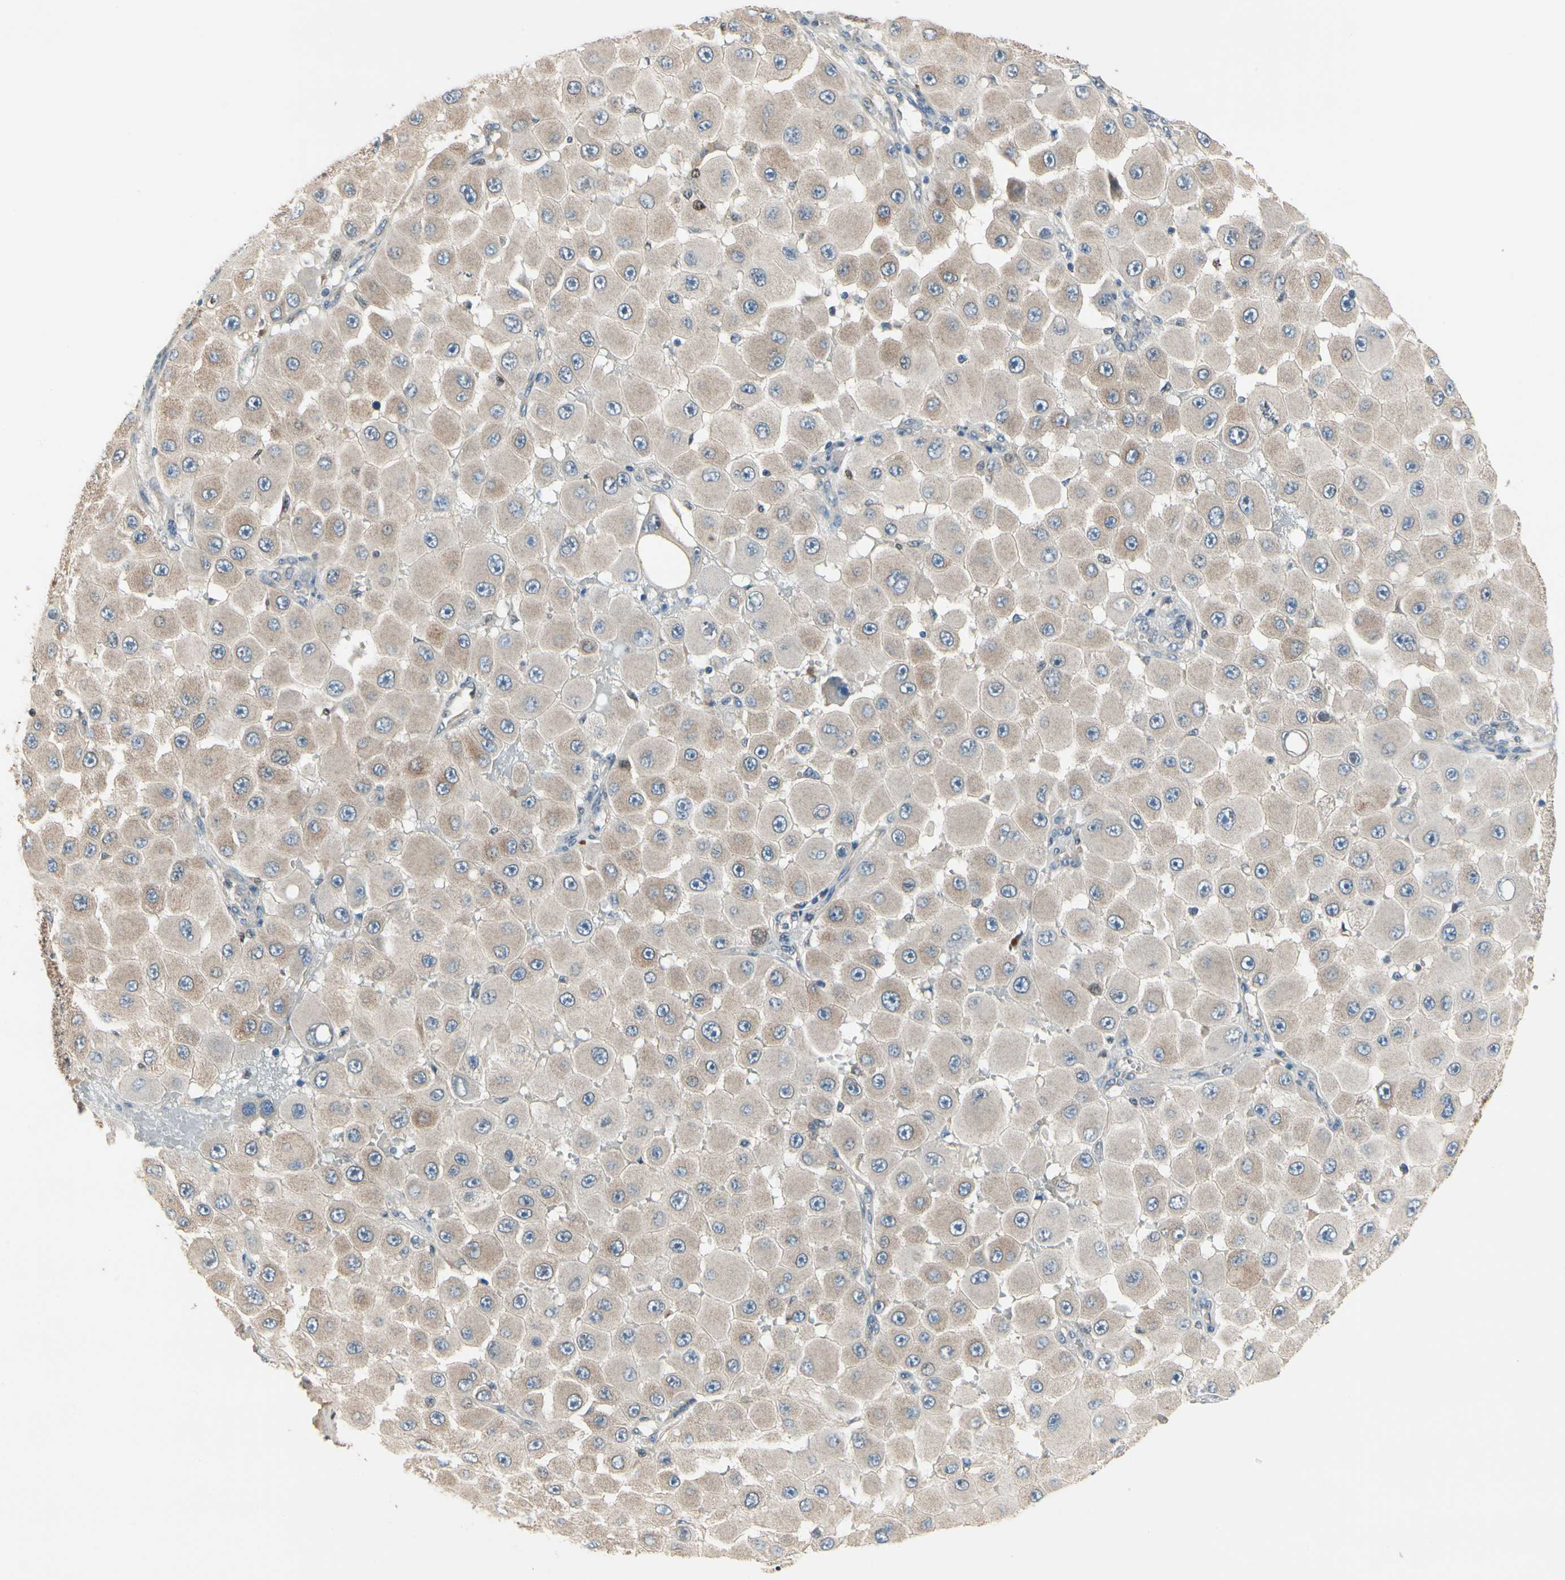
{"staining": {"intensity": "moderate", "quantity": "<25%", "location": "cytoplasmic/membranous"}, "tissue": "melanoma", "cell_type": "Tumor cells", "image_type": "cancer", "snomed": [{"axis": "morphology", "description": "Malignant melanoma, NOS"}, {"axis": "topography", "description": "Skin"}], "caption": "Malignant melanoma stained with DAB immunohistochemistry reveals low levels of moderate cytoplasmic/membranous staining in about <25% of tumor cells. (Stains: DAB (3,3'-diaminobenzidine) in brown, nuclei in blue, Microscopy: brightfield microscopy at high magnification).", "gene": "CGREF1", "patient": {"sex": "female", "age": 81}}